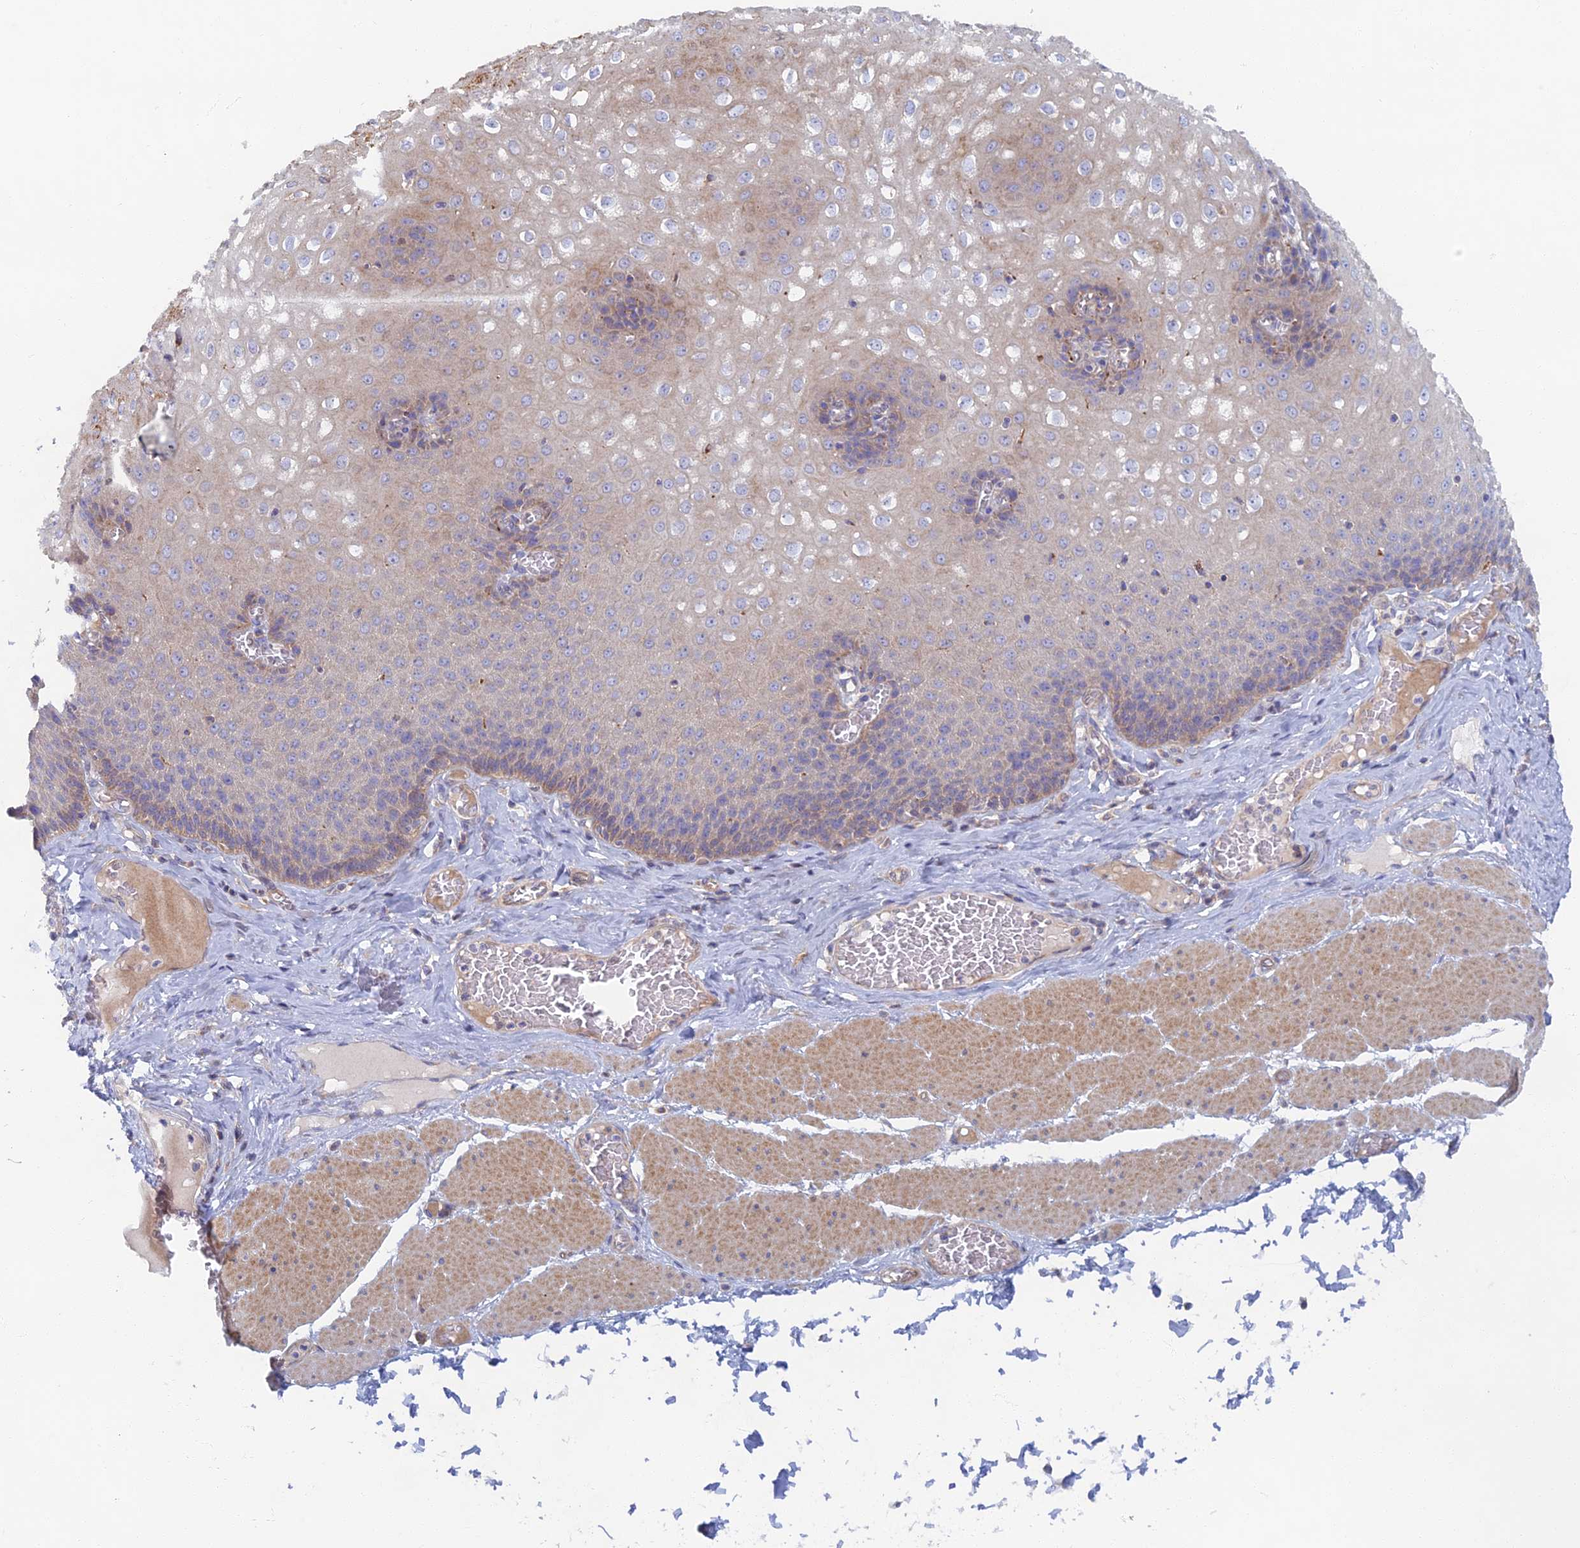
{"staining": {"intensity": "moderate", "quantity": "25%-75%", "location": "cytoplasmic/membranous"}, "tissue": "esophagus", "cell_type": "Squamous epithelial cells", "image_type": "normal", "snomed": [{"axis": "morphology", "description": "Normal tissue, NOS"}, {"axis": "topography", "description": "Esophagus"}], "caption": "Esophagus stained with immunohistochemistry (IHC) displays moderate cytoplasmic/membranous staining in about 25%-75% of squamous epithelial cells.", "gene": "TMEM44", "patient": {"sex": "male", "age": 60}}